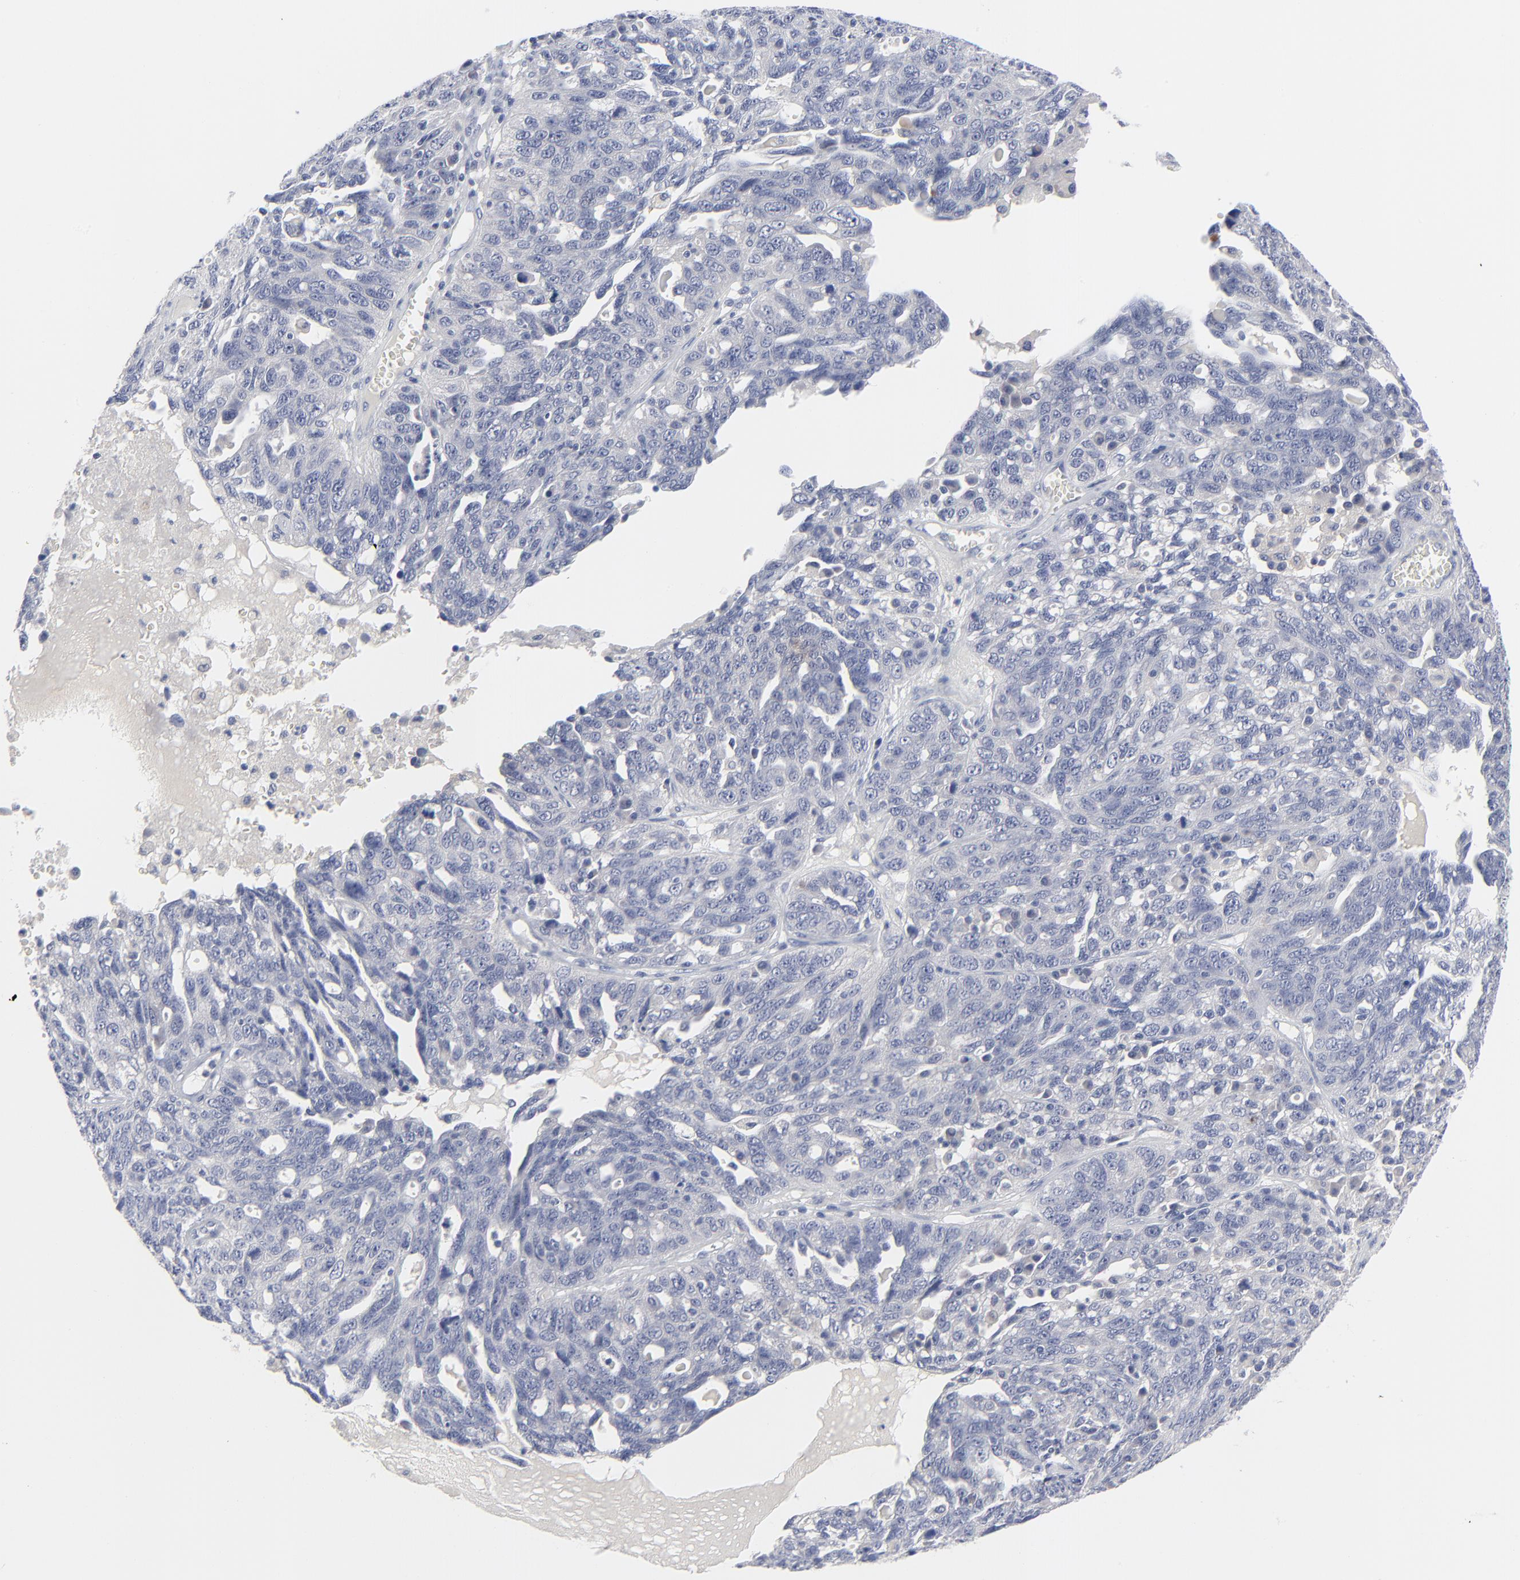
{"staining": {"intensity": "negative", "quantity": "none", "location": "none"}, "tissue": "ovarian cancer", "cell_type": "Tumor cells", "image_type": "cancer", "snomed": [{"axis": "morphology", "description": "Cystadenocarcinoma, serous, NOS"}, {"axis": "topography", "description": "Ovary"}], "caption": "A high-resolution photomicrograph shows immunohistochemistry (IHC) staining of ovarian cancer, which demonstrates no significant staining in tumor cells. (IHC, brightfield microscopy, high magnification).", "gene": "CLEC4G", "patient": {"sex": "female", "age": 71}}